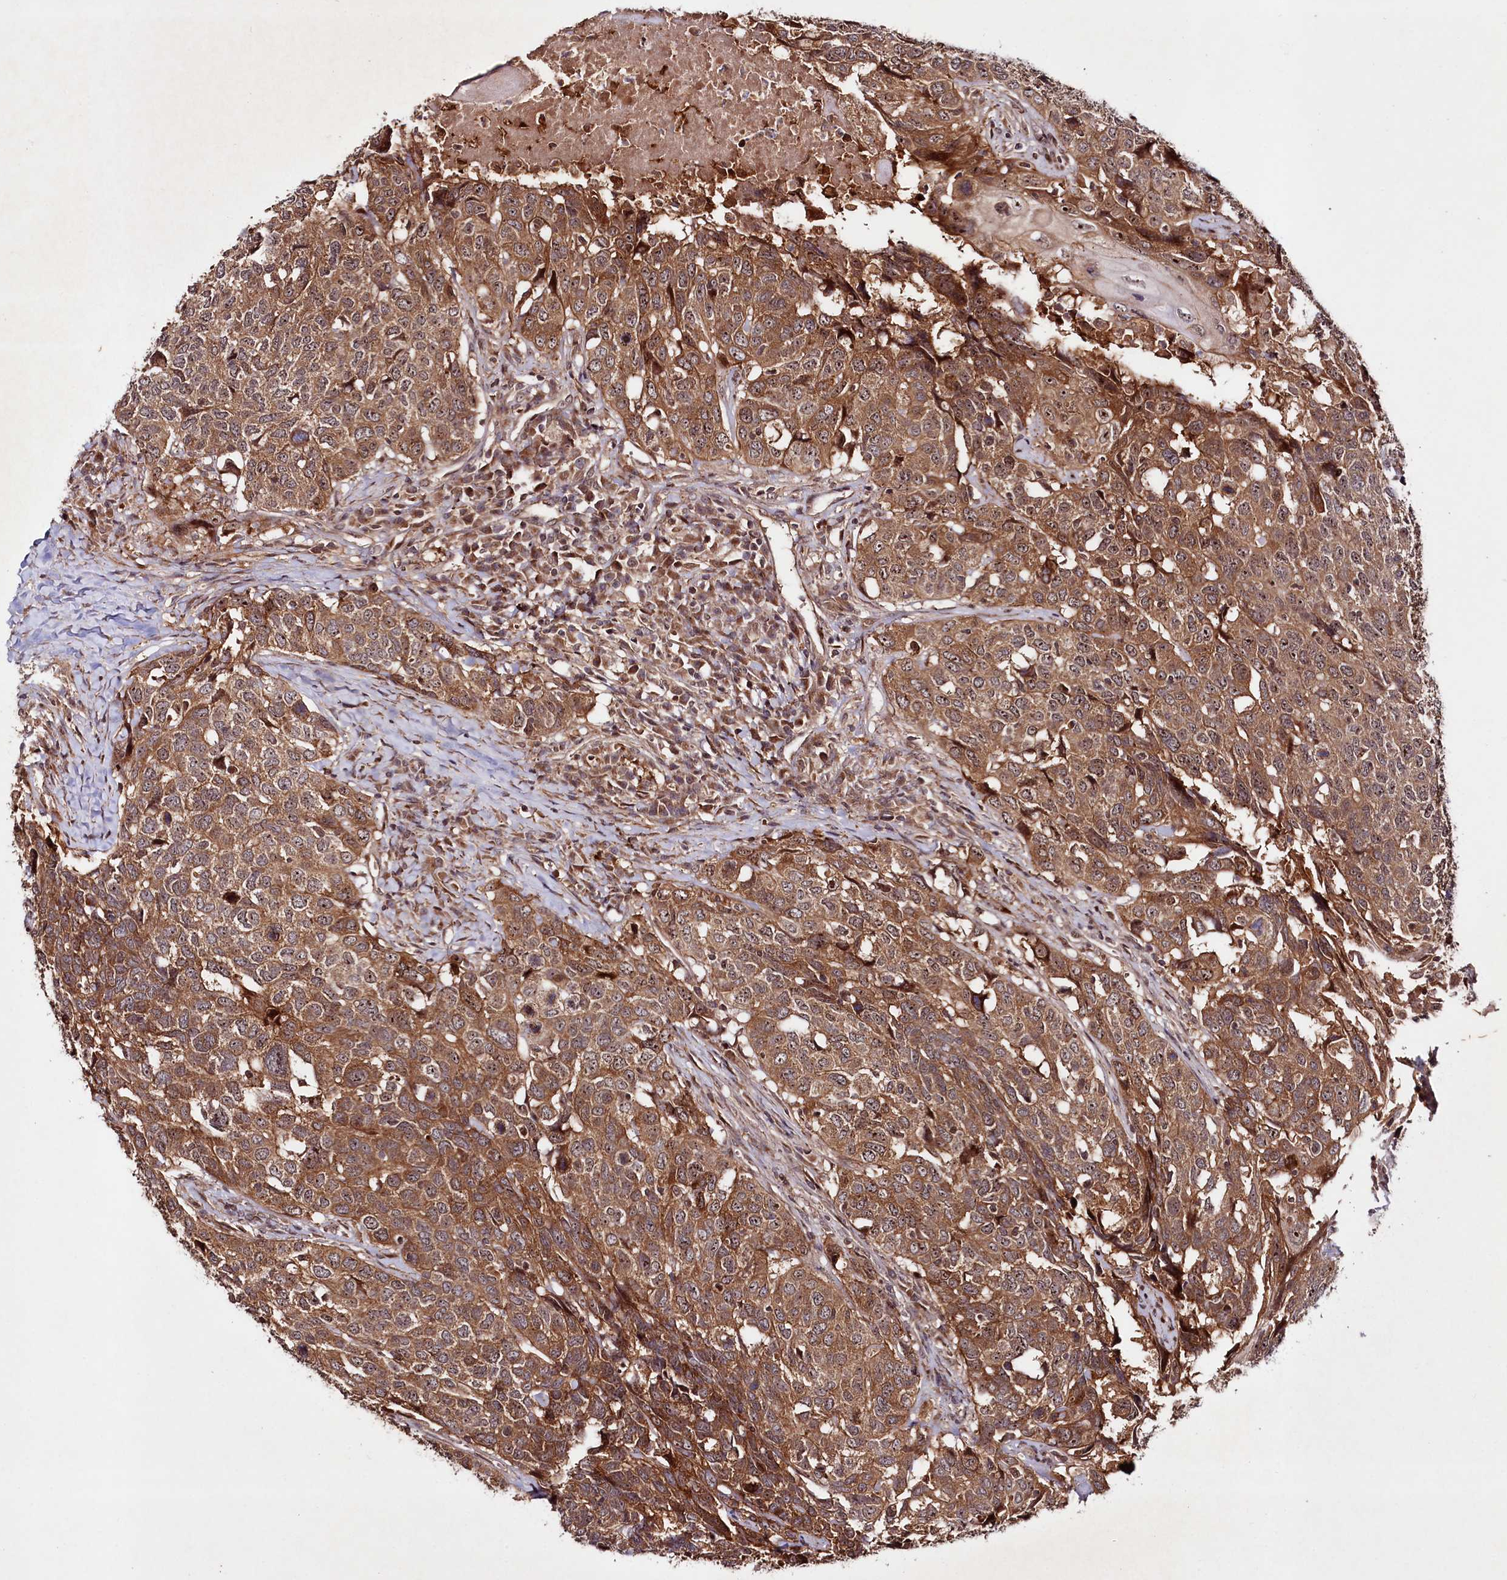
{"staining": {"intensity": "moderate", "quantity": ">75%", "location": "cytoplasmic/membranous"}, "tissue": "head and neck cancer", "cell_type": "Tumor cells", "image_type": "cancer", "snomed": [{"axis": "morphology", "description": "Squamous cell carcinoma, NOS"}, {"axis": "topography", "description": "Head-Neck"}], "caption": "Protein analysis of head and neck squamous cell carcinoma tissue demonstrates moderate cytoplasmic/membranous positivity in approximately >75% of tumor cells. The protein of interest is stained brown, and the nuclei are stained in blue (DAB IHC with brightfield microscopy, high magnification).", "gene": "NEDD1", "patient": {"sex": "male", "age": 66}}